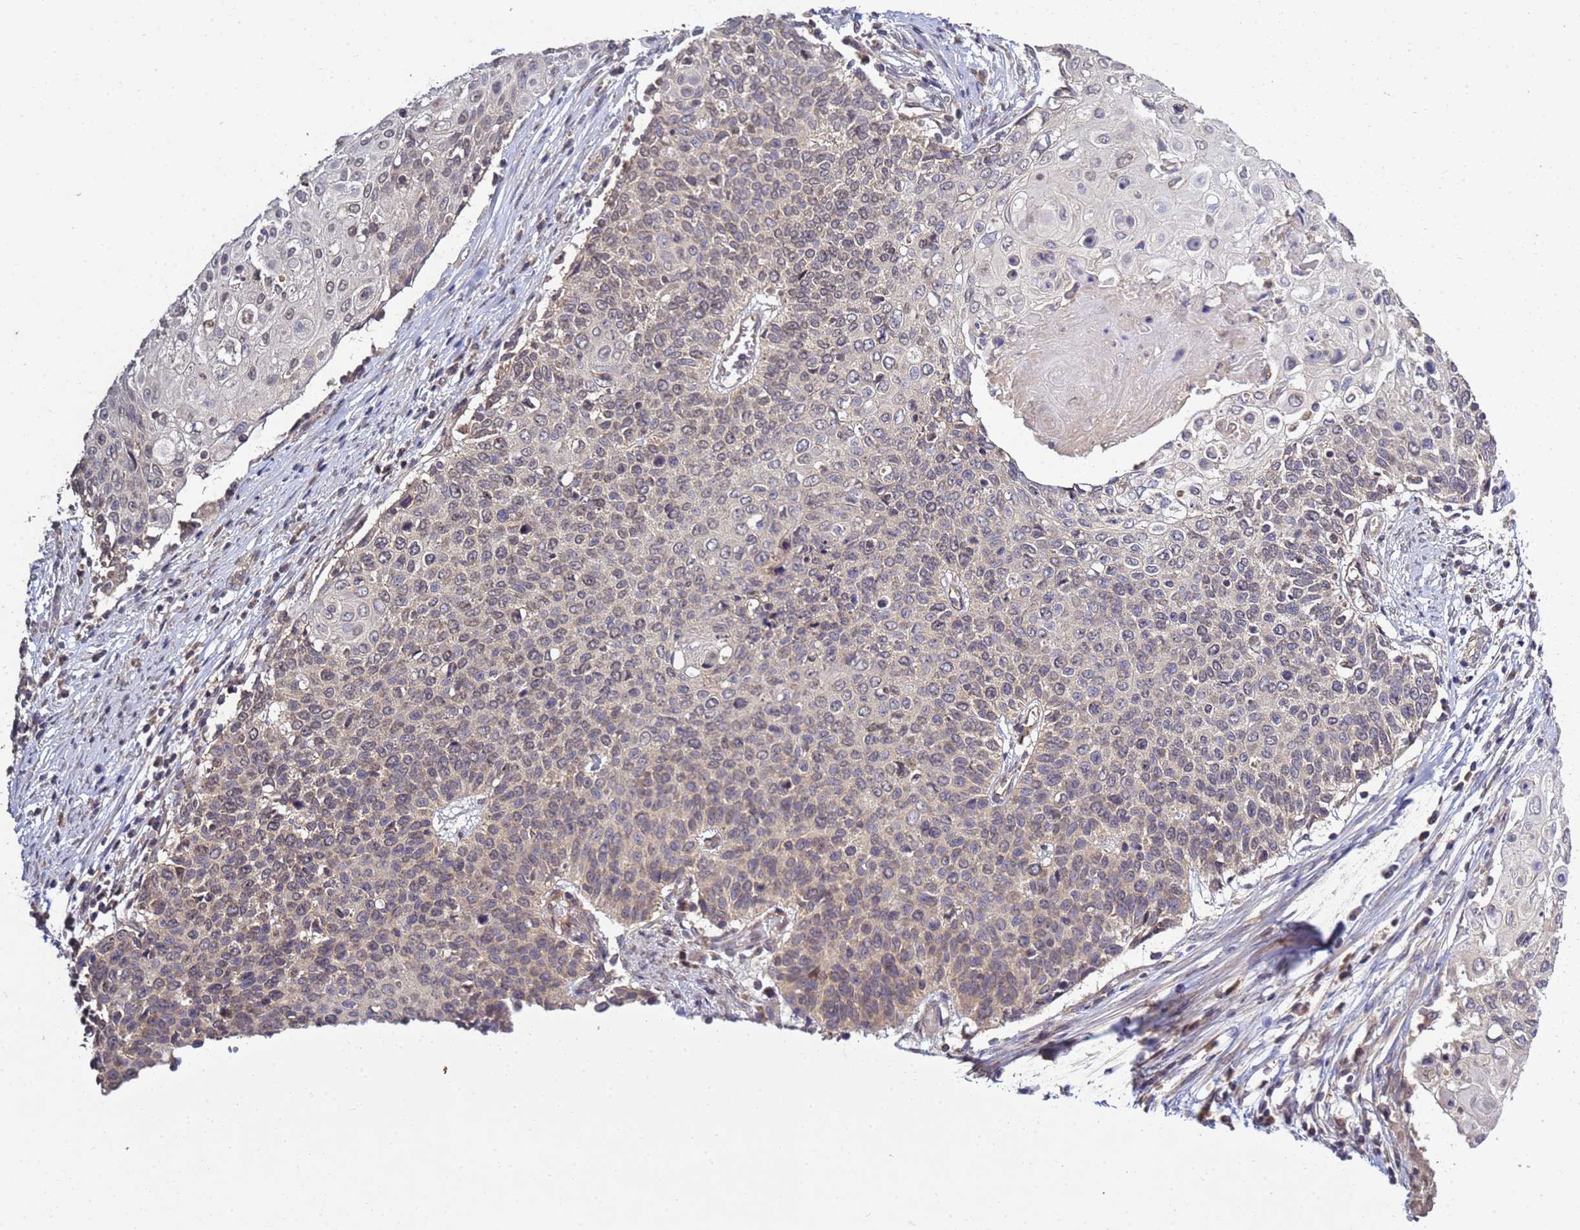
{"staining": {"intensity": "weak", "quantity": "25%-75%", "location": "cytoplasmic/membranous"}, "tissue": "cervical cancer", "cell_type": "Tumor cells", "image_type": "cancer", "snomed": [{"axis": "morphology", "description": "Squamous cell carcinoma, NOS"}, {"axis": "topography", "description": "Cervix"}], "caption": "IHC of human cervical cancer demonstrates low levels of weak cytoplasmic/membranous staining in about 25%-75% of tumor cells.", "gene": "P2RX7", "patient": {"sex": "female", "age": 39}}